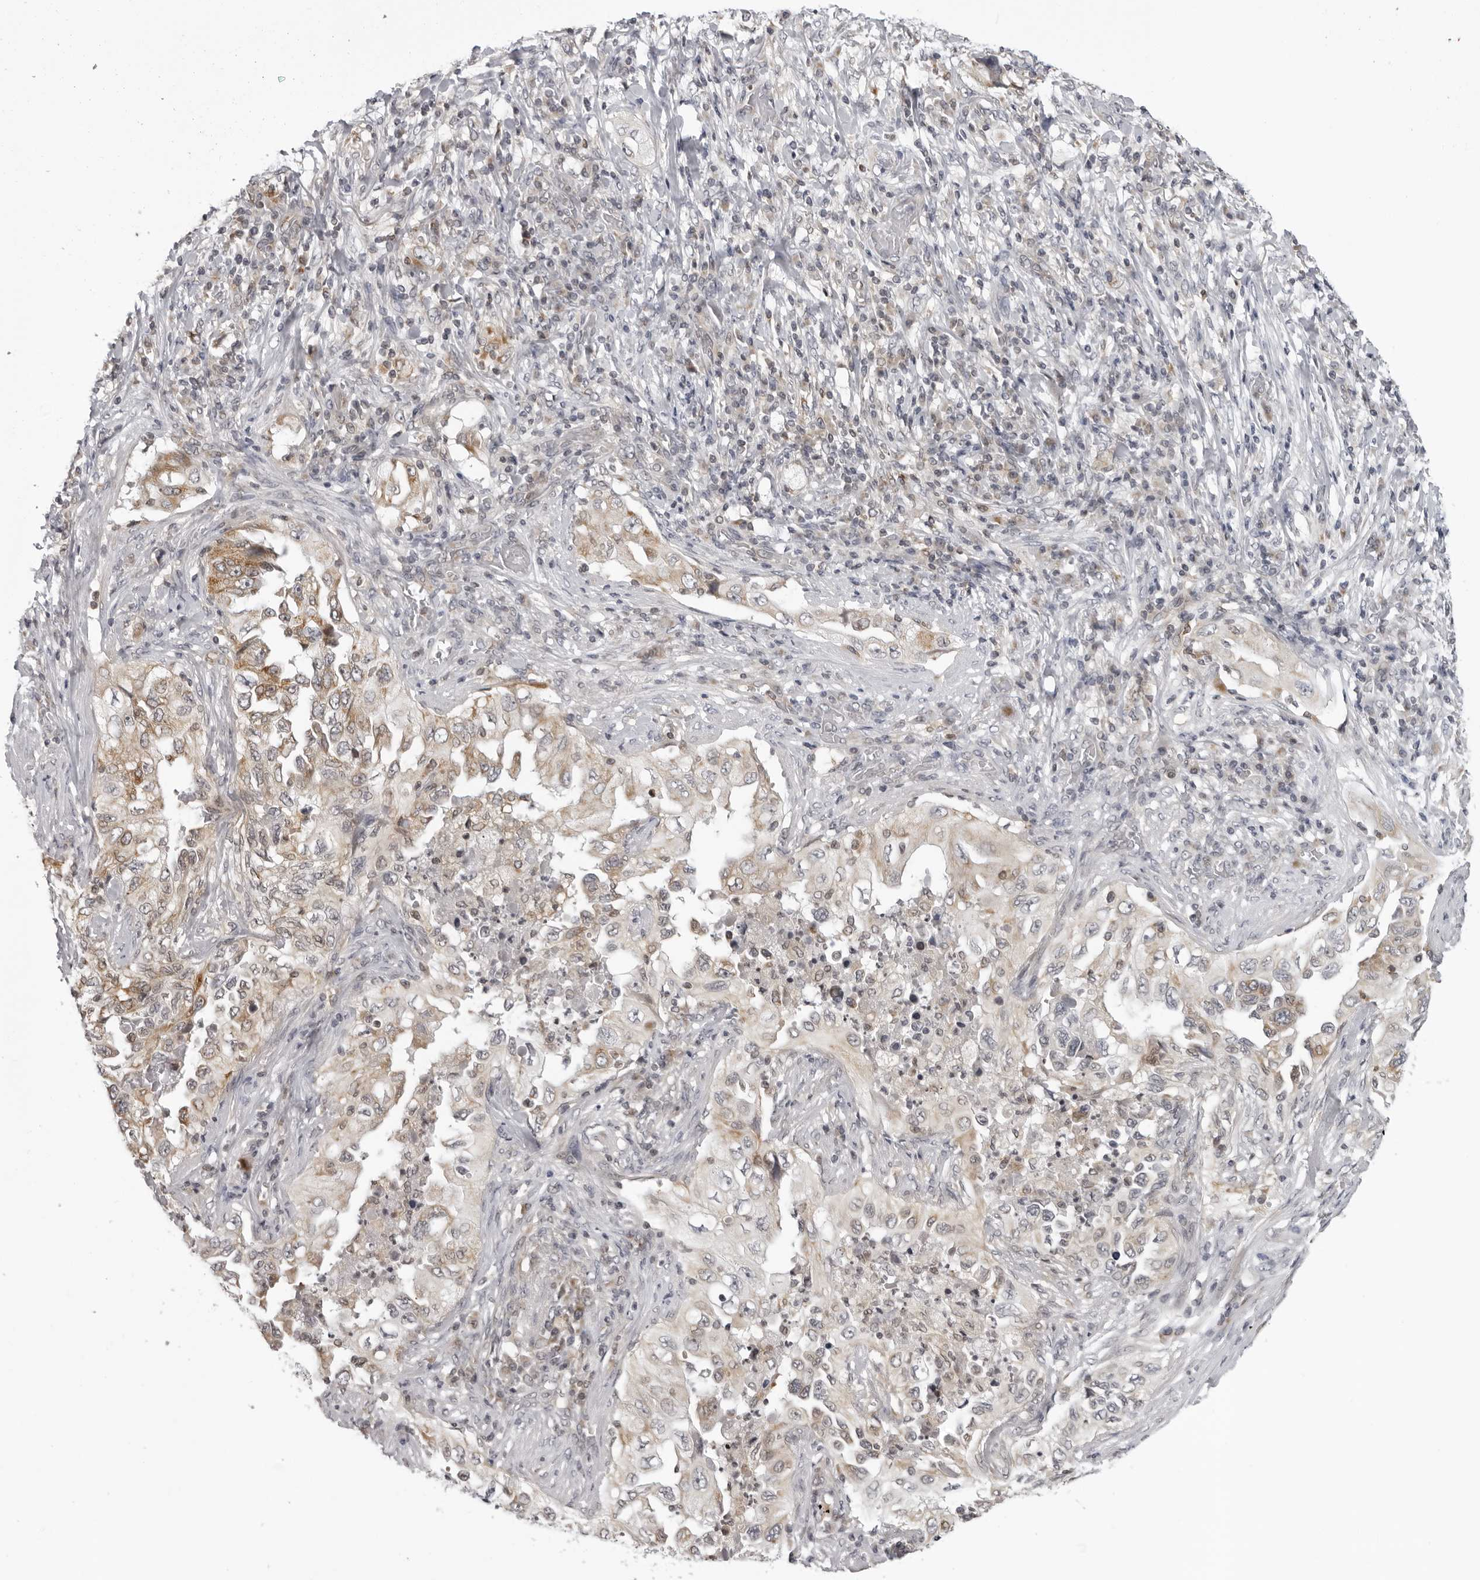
{"staining": {"intensity": "moderate", "quantity": "25%-75%", "location": "cytoplasmic/membranous"}, "tissue": "lung cancer", "cell_type": "Tumor cells", "image_type": "cancer", "snomed": [{"axis": "morphology", "description": "Adenocarcinoma, NOS"}, {"axis": "topography", "description": "Lung"}], "caption": "Adenocarcinoma (lung) was stained to show a protein in brown. There is medium levels of moderate cytoplasmic/membranous staining in about 25%-75% of tumor cells. (brown staining indicates protein expression, while blue staining denotes nuclei).", "gene": "MRPS15", "patient": {"sex": "female", "age": 51}}